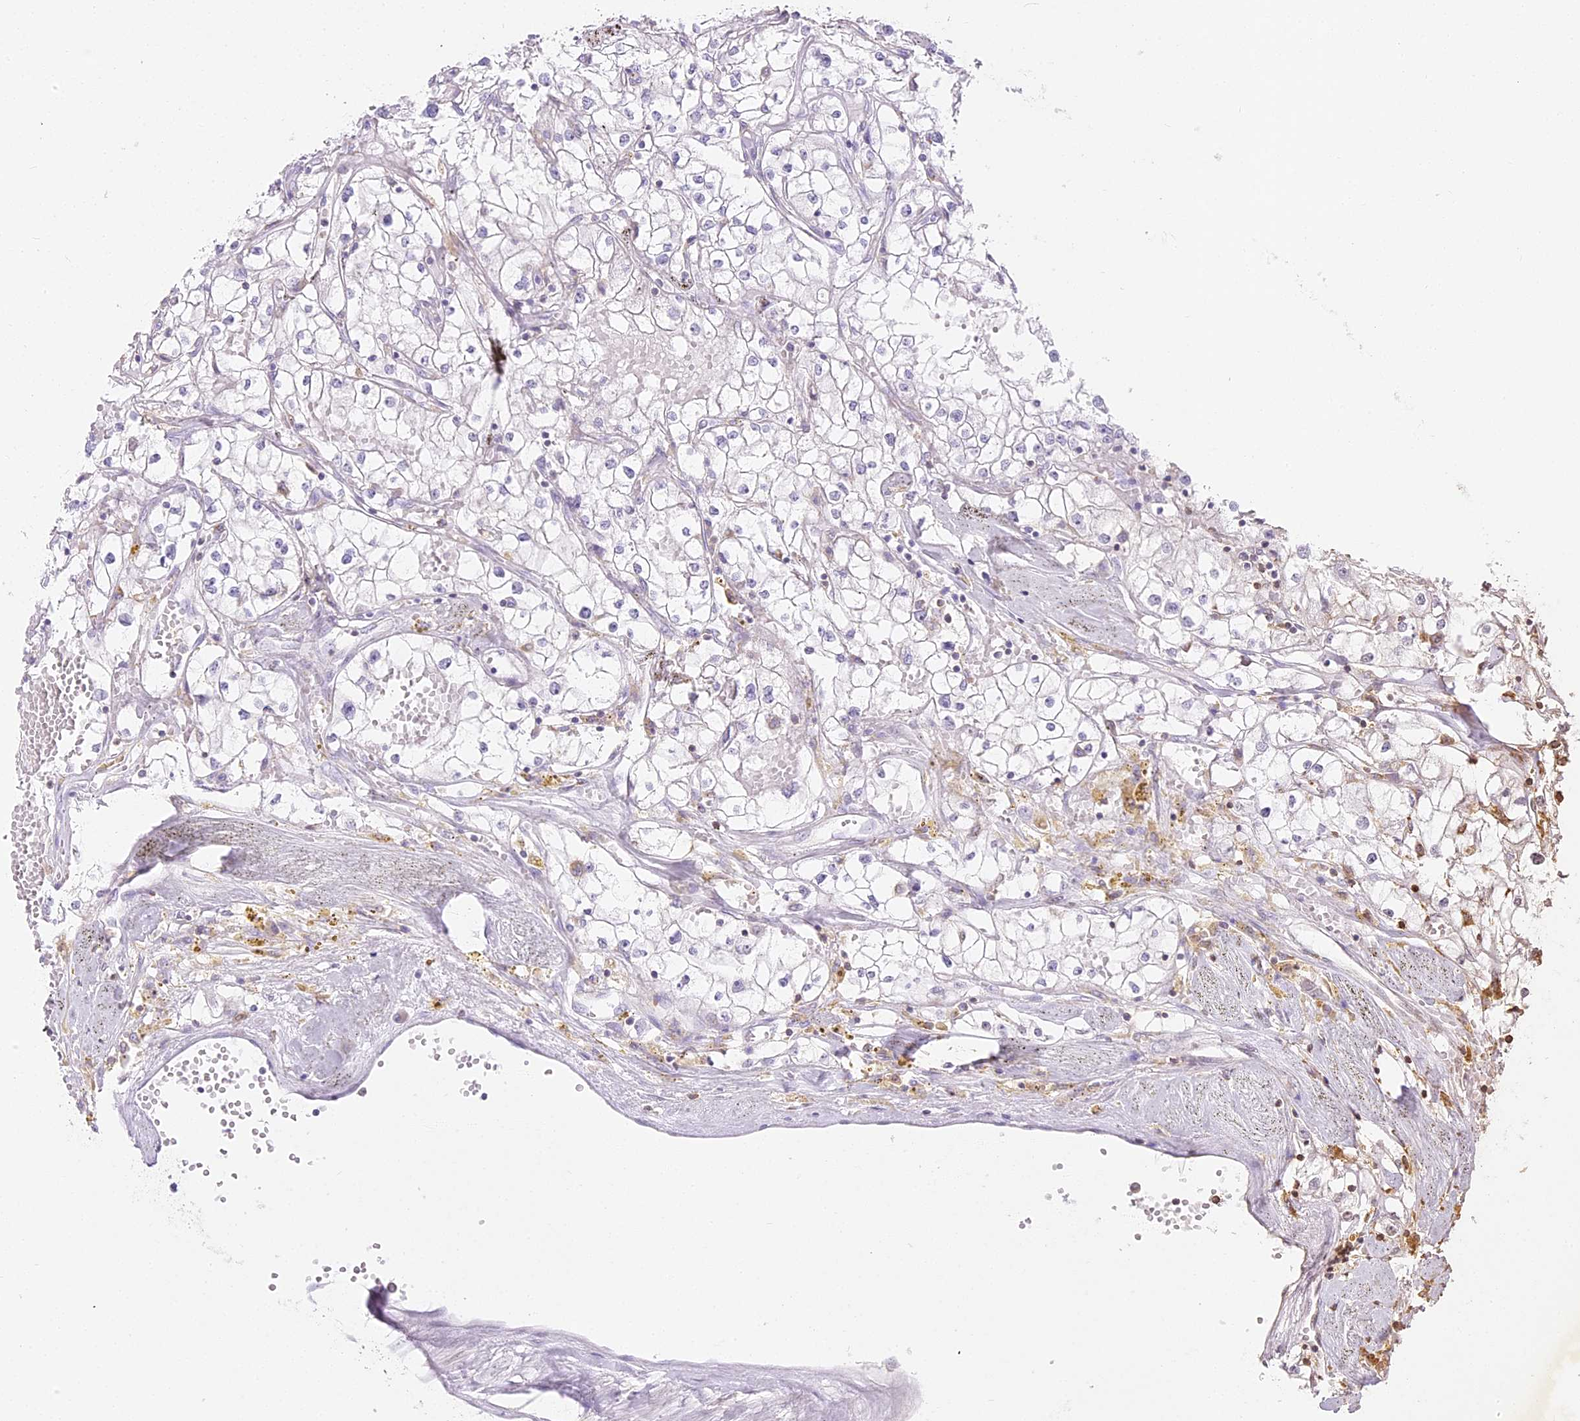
{"staining": {"intensity": "negative", "quantity": "none", "location": "none"}, "tissue": "renal cancer", "cell_type": "Tumor cells", "image_type": "cancer", "snomed": [{"axis": "morphology", "description": "Adenocarcinoma, NOS"}, {"axis": "topography", "description": "Kidney"}], "caption": "Immunohistochemistry (IHC) micrograph of adenocarcinoma (renal) stained for a protein (brown), which reveals no staining in tumor cells.", "gene": "DOCK2", "patient": {"sex": "male", "age": 56}}